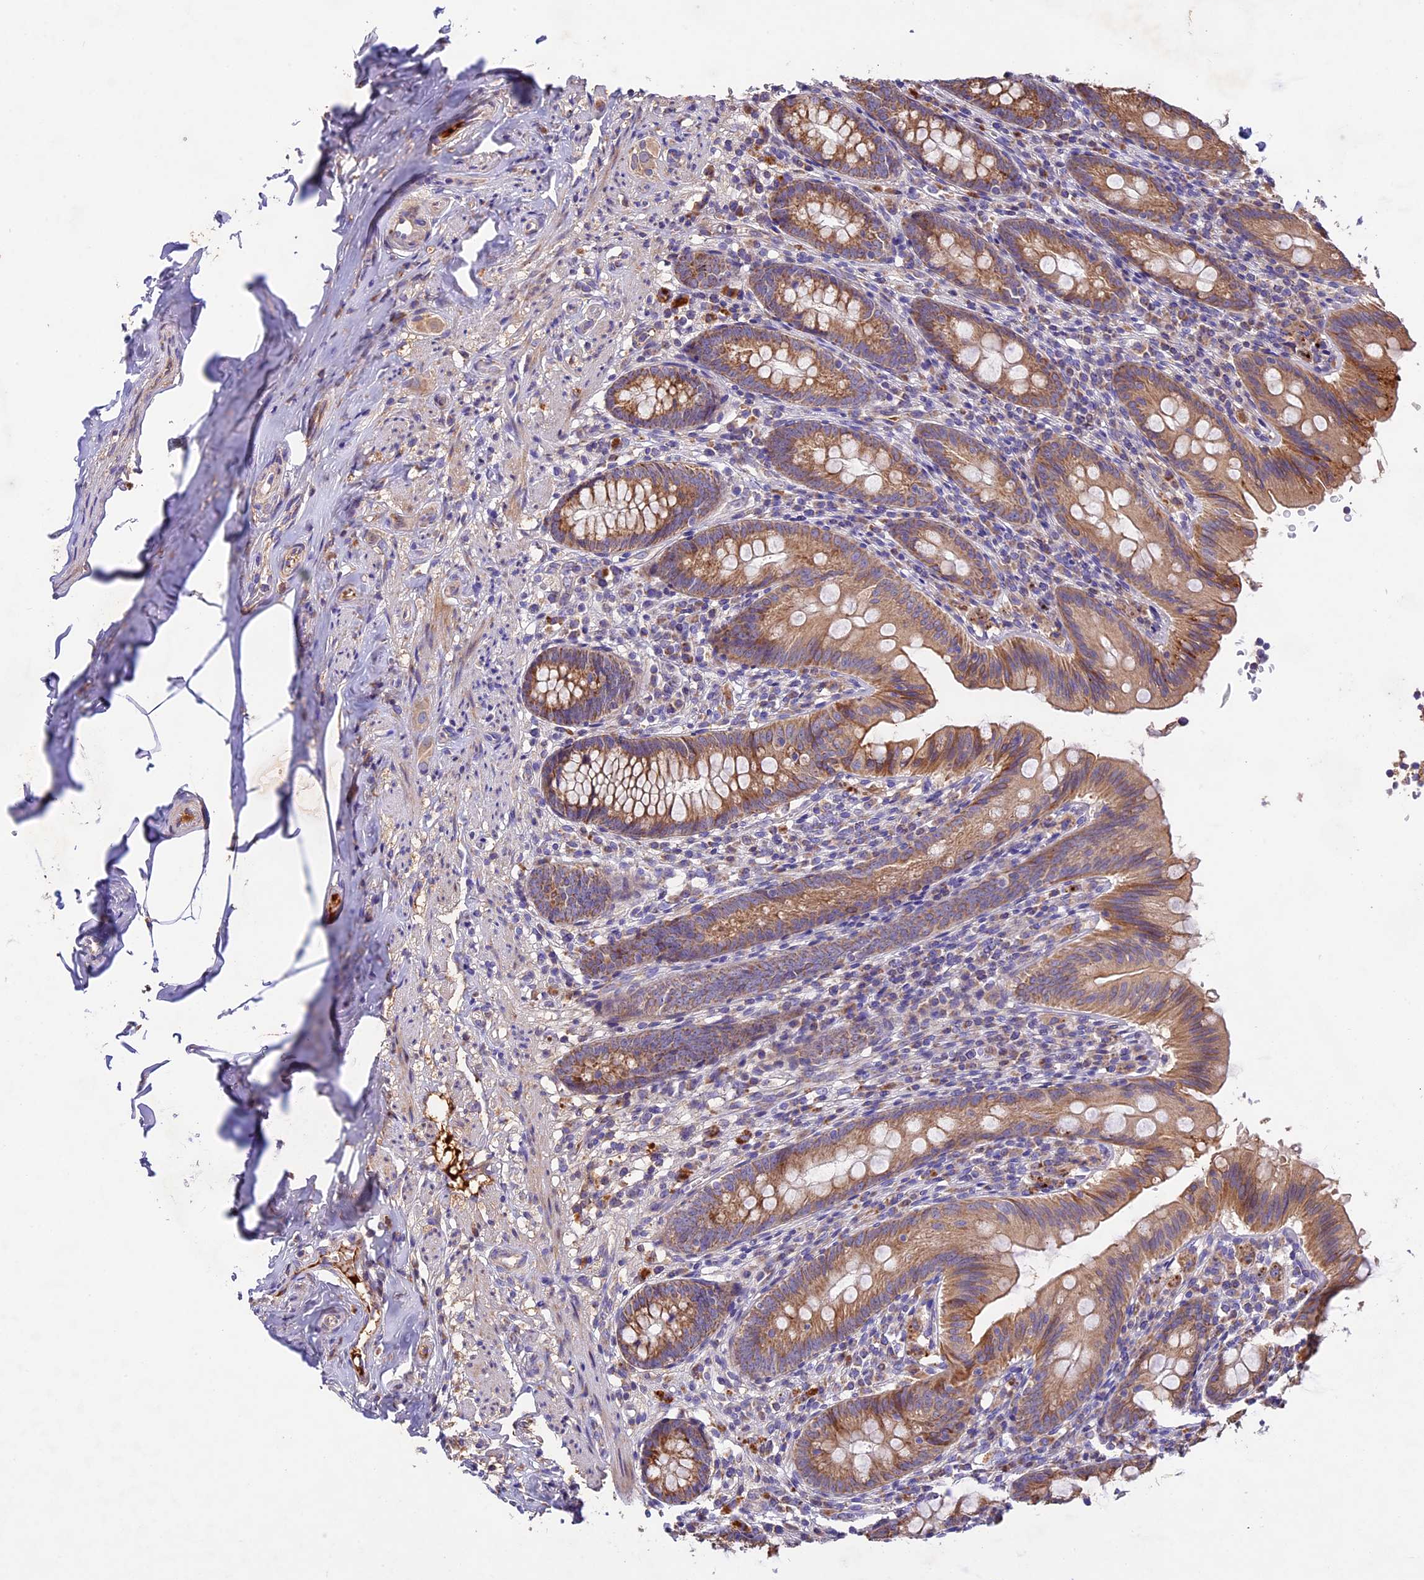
{"staining": {"intensity": "moderate", "quantity": ">75%", "location": "cytoplasmic/membranous"}, "tissue": "appendix", "cell_type": "Glandular cells", "image_type": "normal", "snomed": [{"axis": "morphology", "description": "Normal tissue, NOS"}, {"axis": "topography", "description": "Appendix"}], "caption": "High-magnification brightfield microscopy of normal appendix stained with DAB (brown) and counterstained with hematoxylin (blue). glandular cells exhibit moderate cytoplasmic/membranous expression is identified in about>75% of cells. The protein of interest is shown in brown color, while the nuclei are stained blue.", "gene": "OCEL1", "patient": {"sex": "male", "age": 55}}